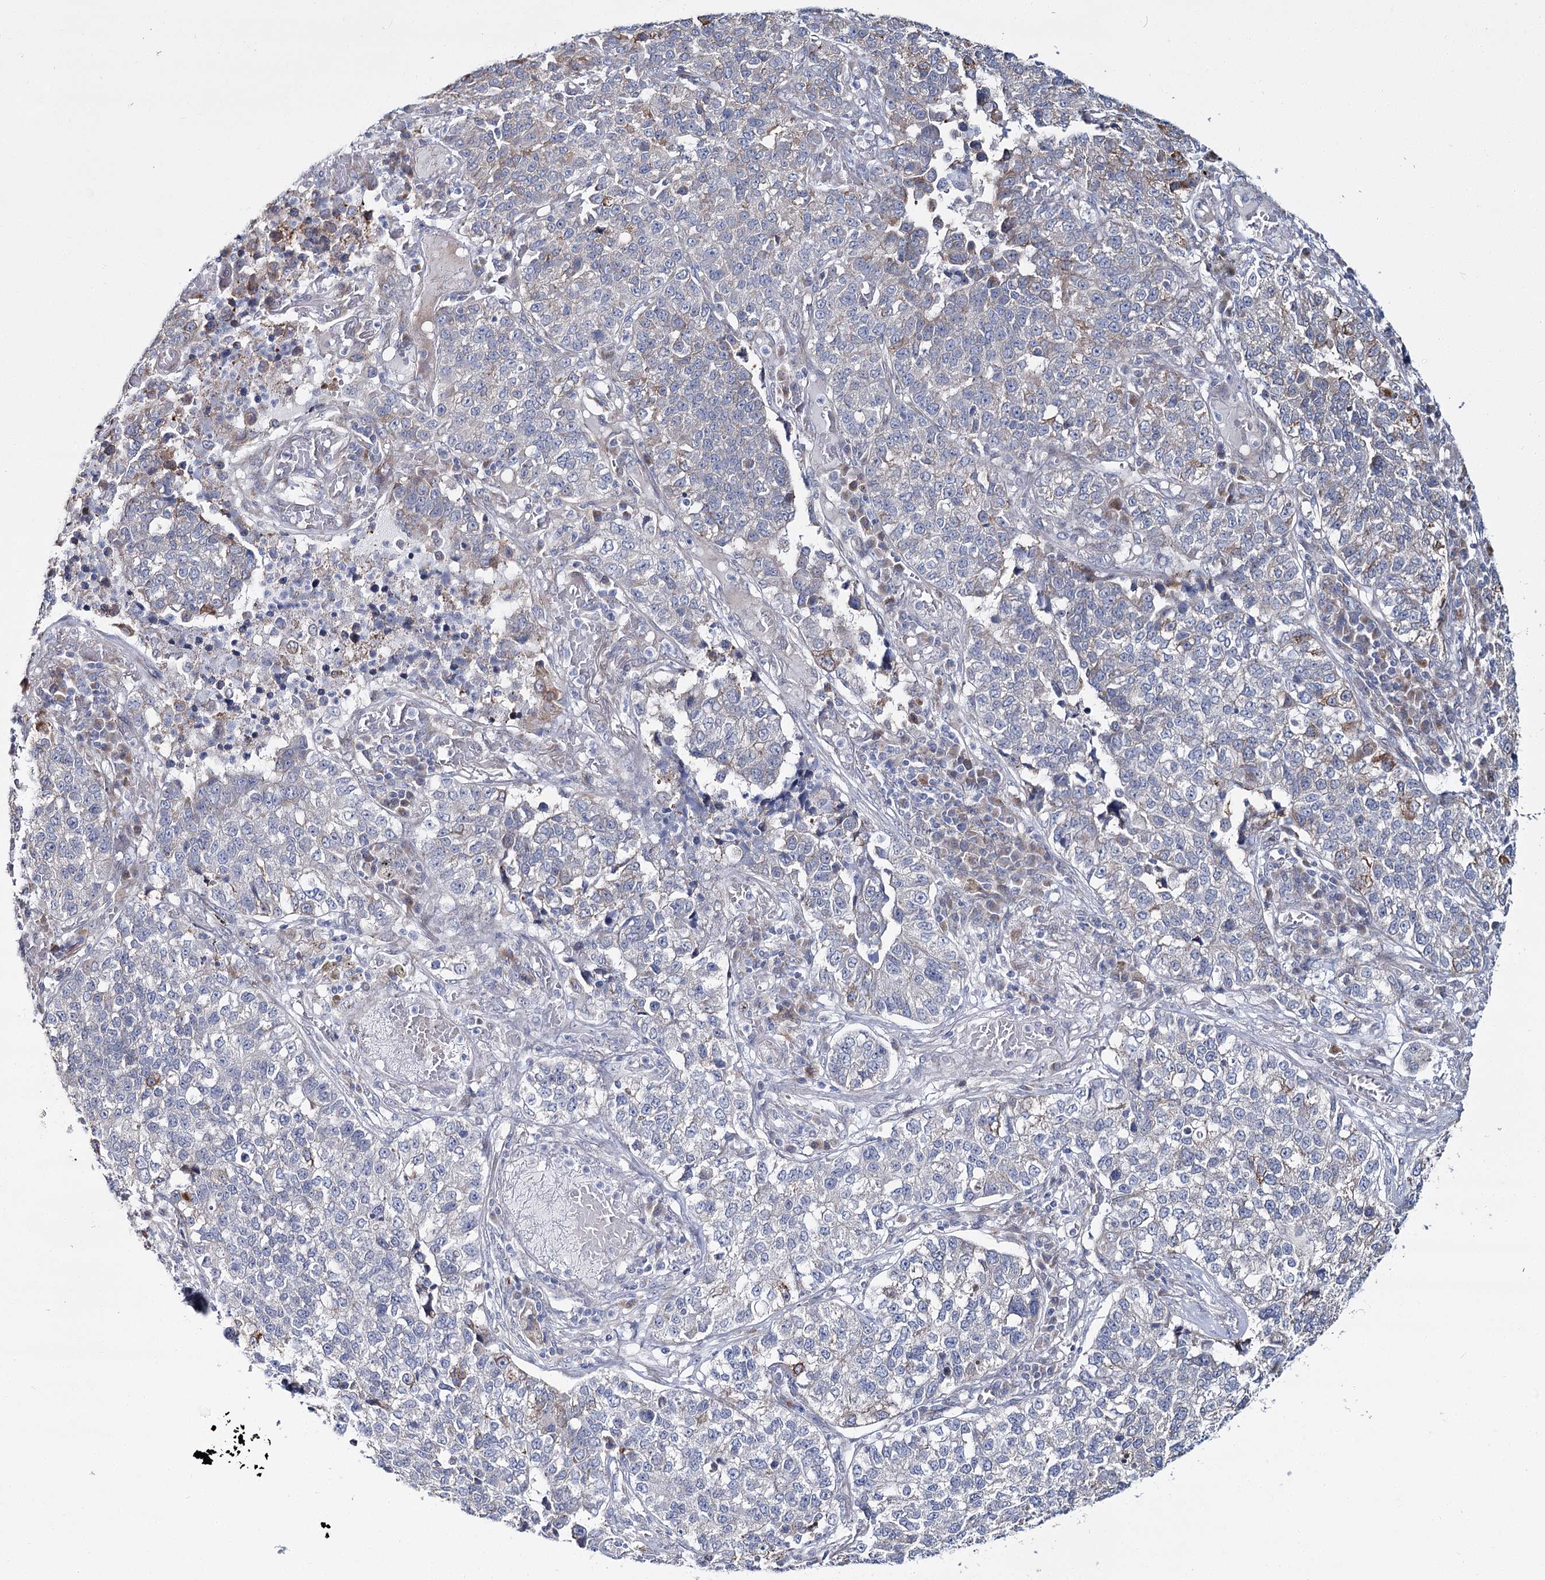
{"staining": {"intensity": "weak", "quantity": "<25%", "location": "cytoplasmic/membranous"}, "tissue": "lung cancer", "cell_type": "Tumor cells", "image_type": "cancer", "snomed": [{"axis": "morphology", "description": "Adenocarcinoma, NOS"}, {"axis": "topography", "description": "Lung"}], "caption": "Tumor cells show no significant protein staining in lung adenocarcinoma. The staining is performed using DAB (3,3'-diaminobenzidine) brown chromogen with nuclei counter-stained in using hematoxylin.", "gene": "CPLANE1", "patient": {"sex": "male", "age": 49}}